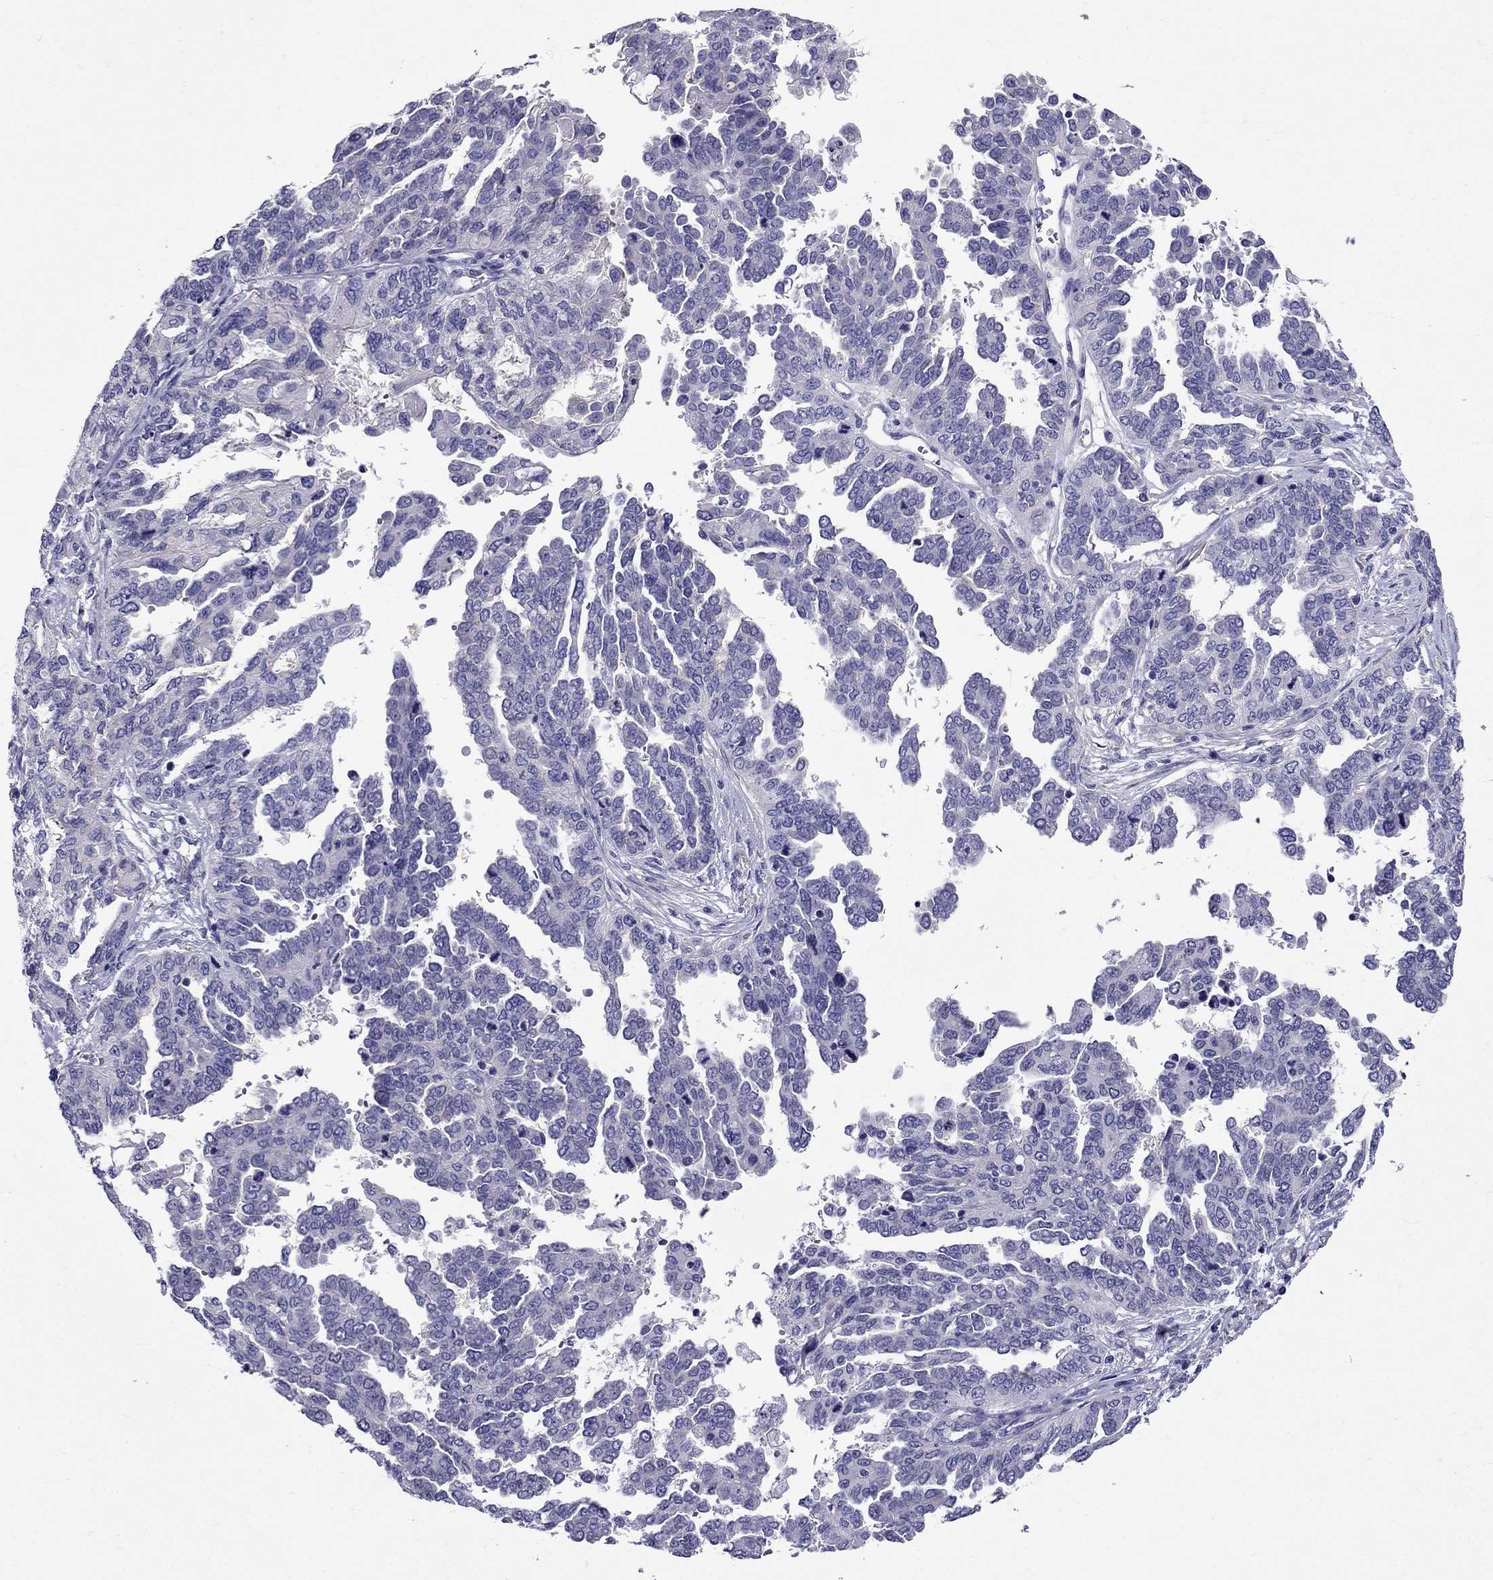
{"staining": {"intensity": "negative", "quantity": "none", "location": "none"}, "tissue": "ovarian cancer", "cell_type": "Tumor cells", "image_type": "cancer", "snomed": [{"axis": "morphology", "description": "Cystadenocarcinoma, serous, NOS"}, {"axis": "topography", "description": "Ovary"}], "caption": "Human serous cystadenocarcinoma (ovarian) stained for a protein using IHC displays no staining in tumor cells.", "gene": "GPR50", "patient": {"sex": "female", "age": 53}}